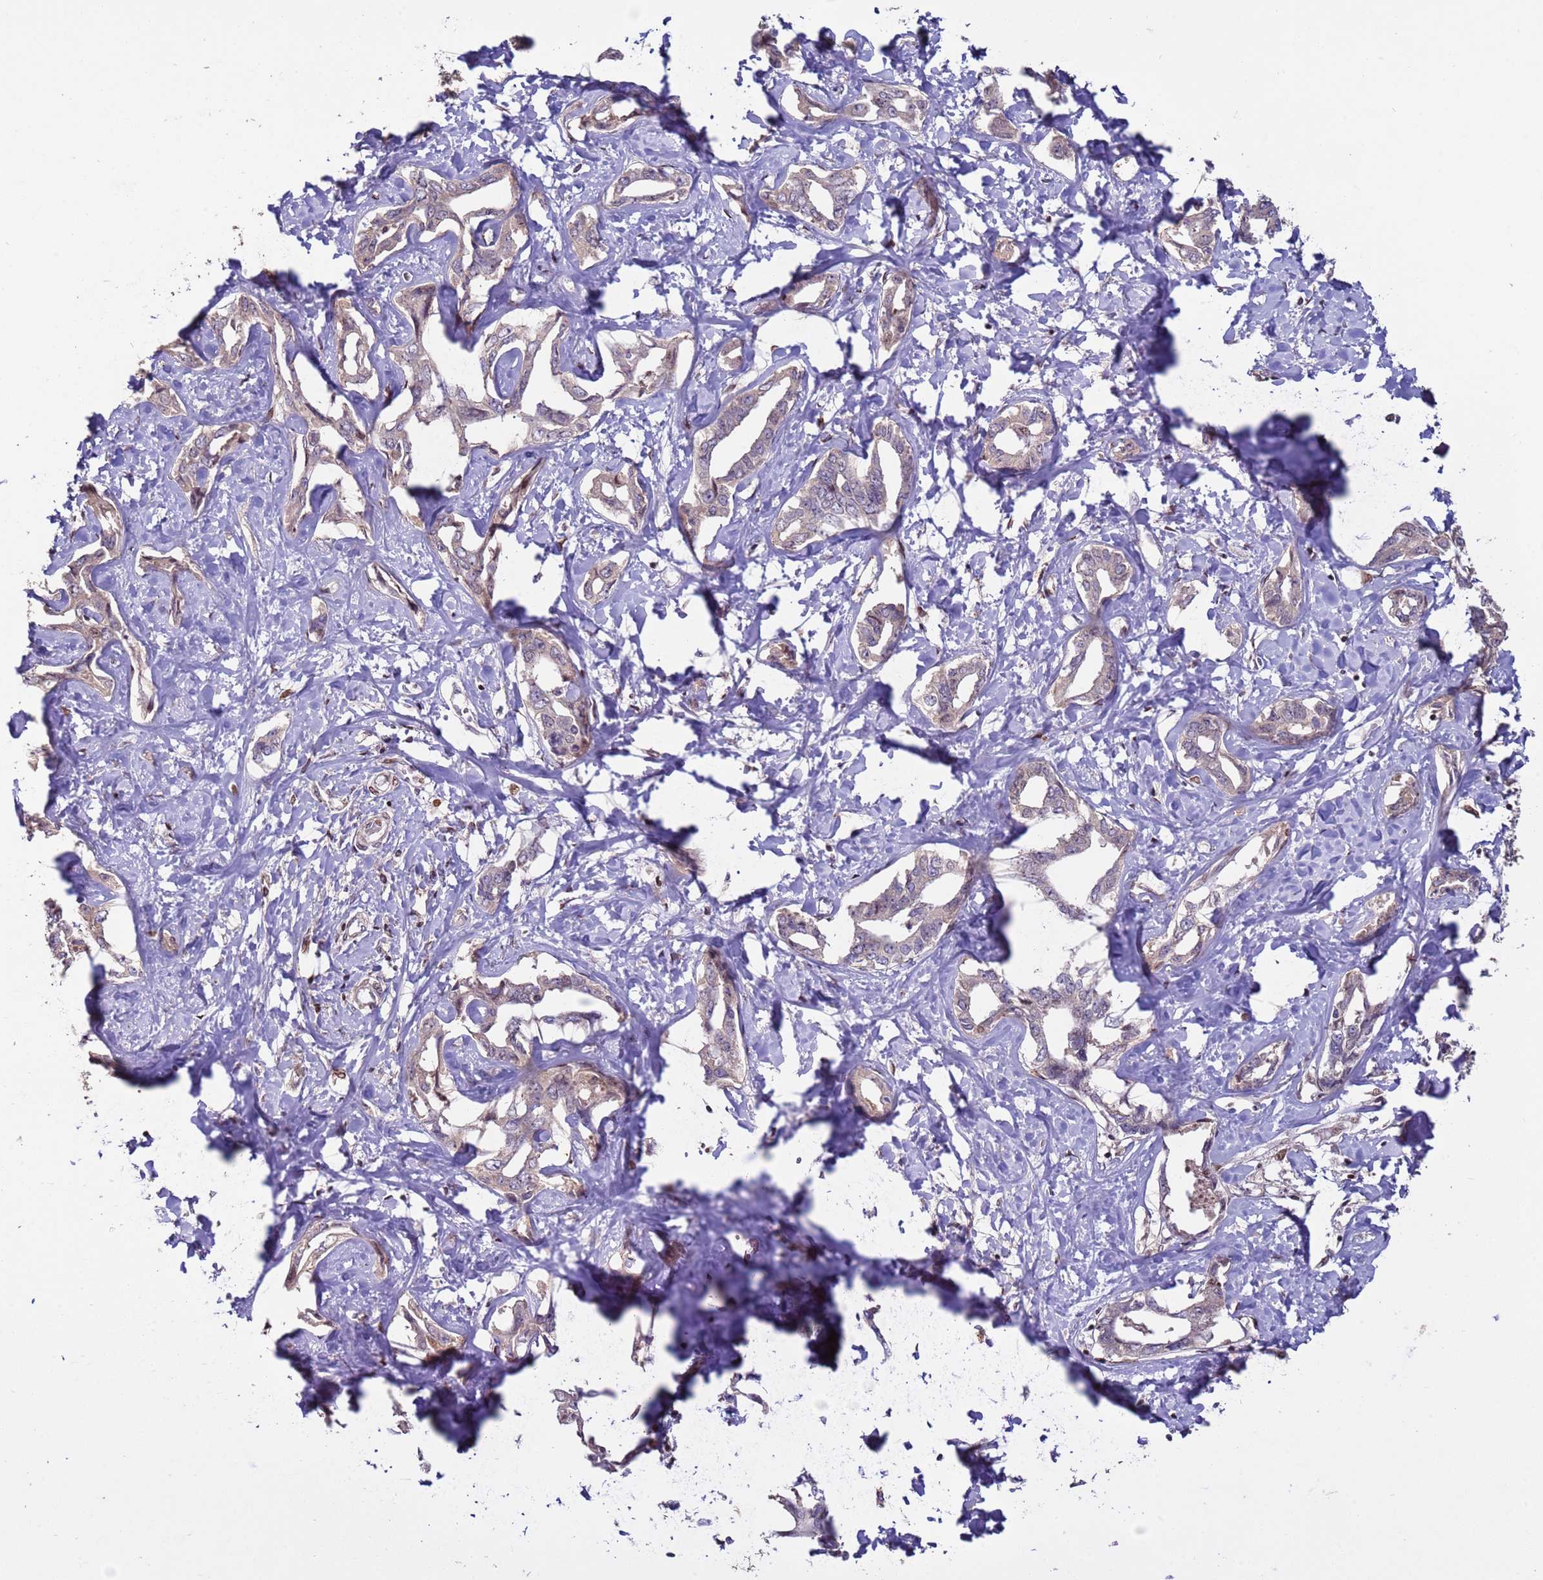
{"staining": {"intensity": "moderate", "quantity": "<25%", "location": "nuclear"}, "tissue": "liver cancer", "cell_type": "Tumor cells", "image_type": "cancer", "snomed": [{"axis": "morphology", "description": "Cholangiocarcinoma"}, {"axis": "topography", "description": "Liver"}], "caption": "Liver cancer (cholangiocarcinoma) was stained to show a protein in brown. There is low levels of moderate nuclear positivity in approximately <25% of tumor cells.", "gene": "HGH1", "patient": {"sex": "male", "age": 59}}